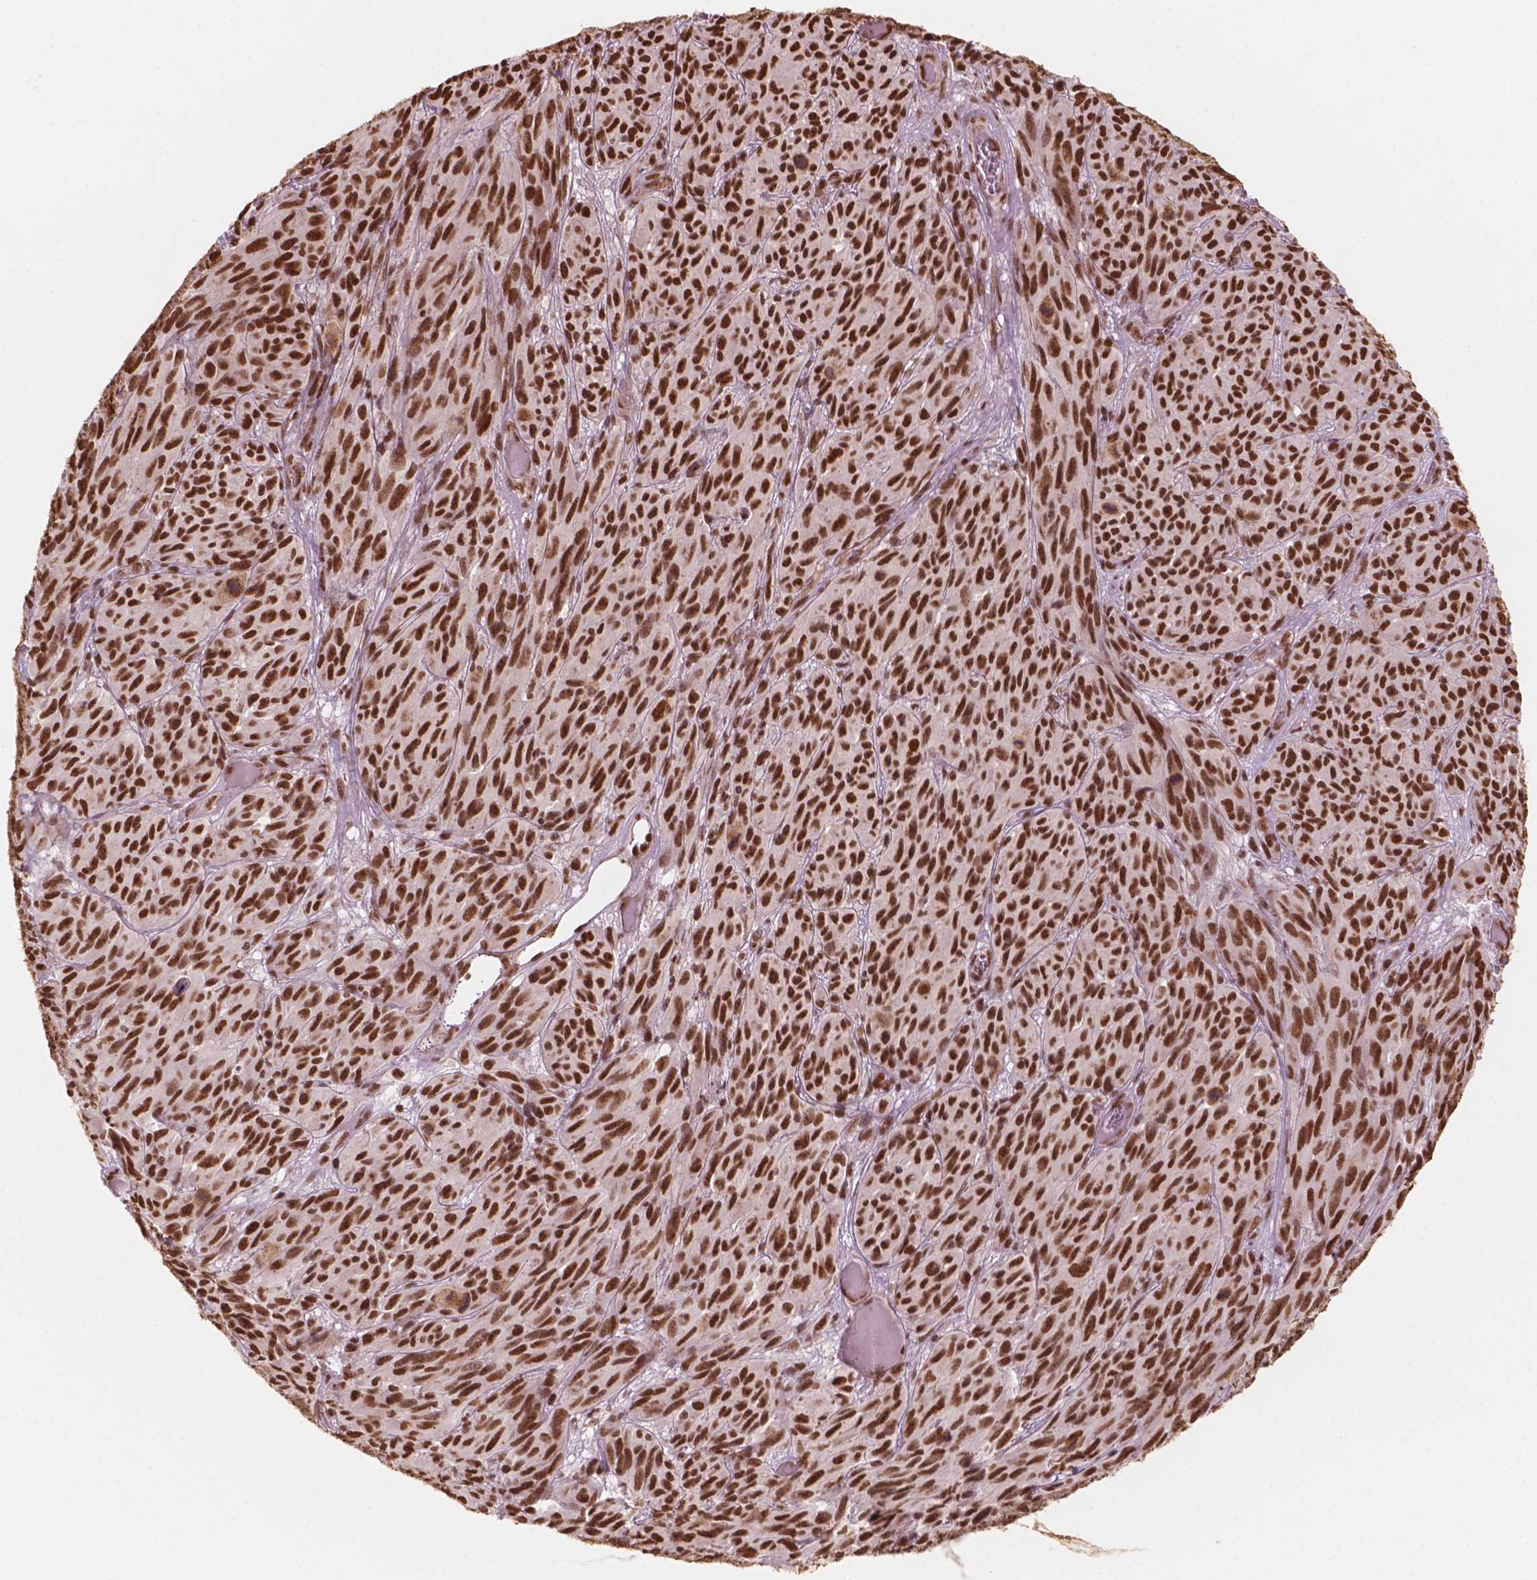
{"staining": {"intensity": "strong", "quantity": ">75%", "location": "nuclear"}, "tissue": "melanoma", "cell_type": "Tumor cells", "image_type": "cancer", "snomed": [{"axis": "morphology", "description": "Malignant melanoma, NOS"}, {"axis": "topography", "description": "Vulva, labia, clitoris and Bartholin´s gland, NO"}], "caption": "This histopathology image demonstrates immunohistochemistry staining of malignant melanoma, with high strong nuclear staining in about >75% of tumor cells.", "gene": "GTF3C5", "patient": {"sex": "female", "age": 75}}